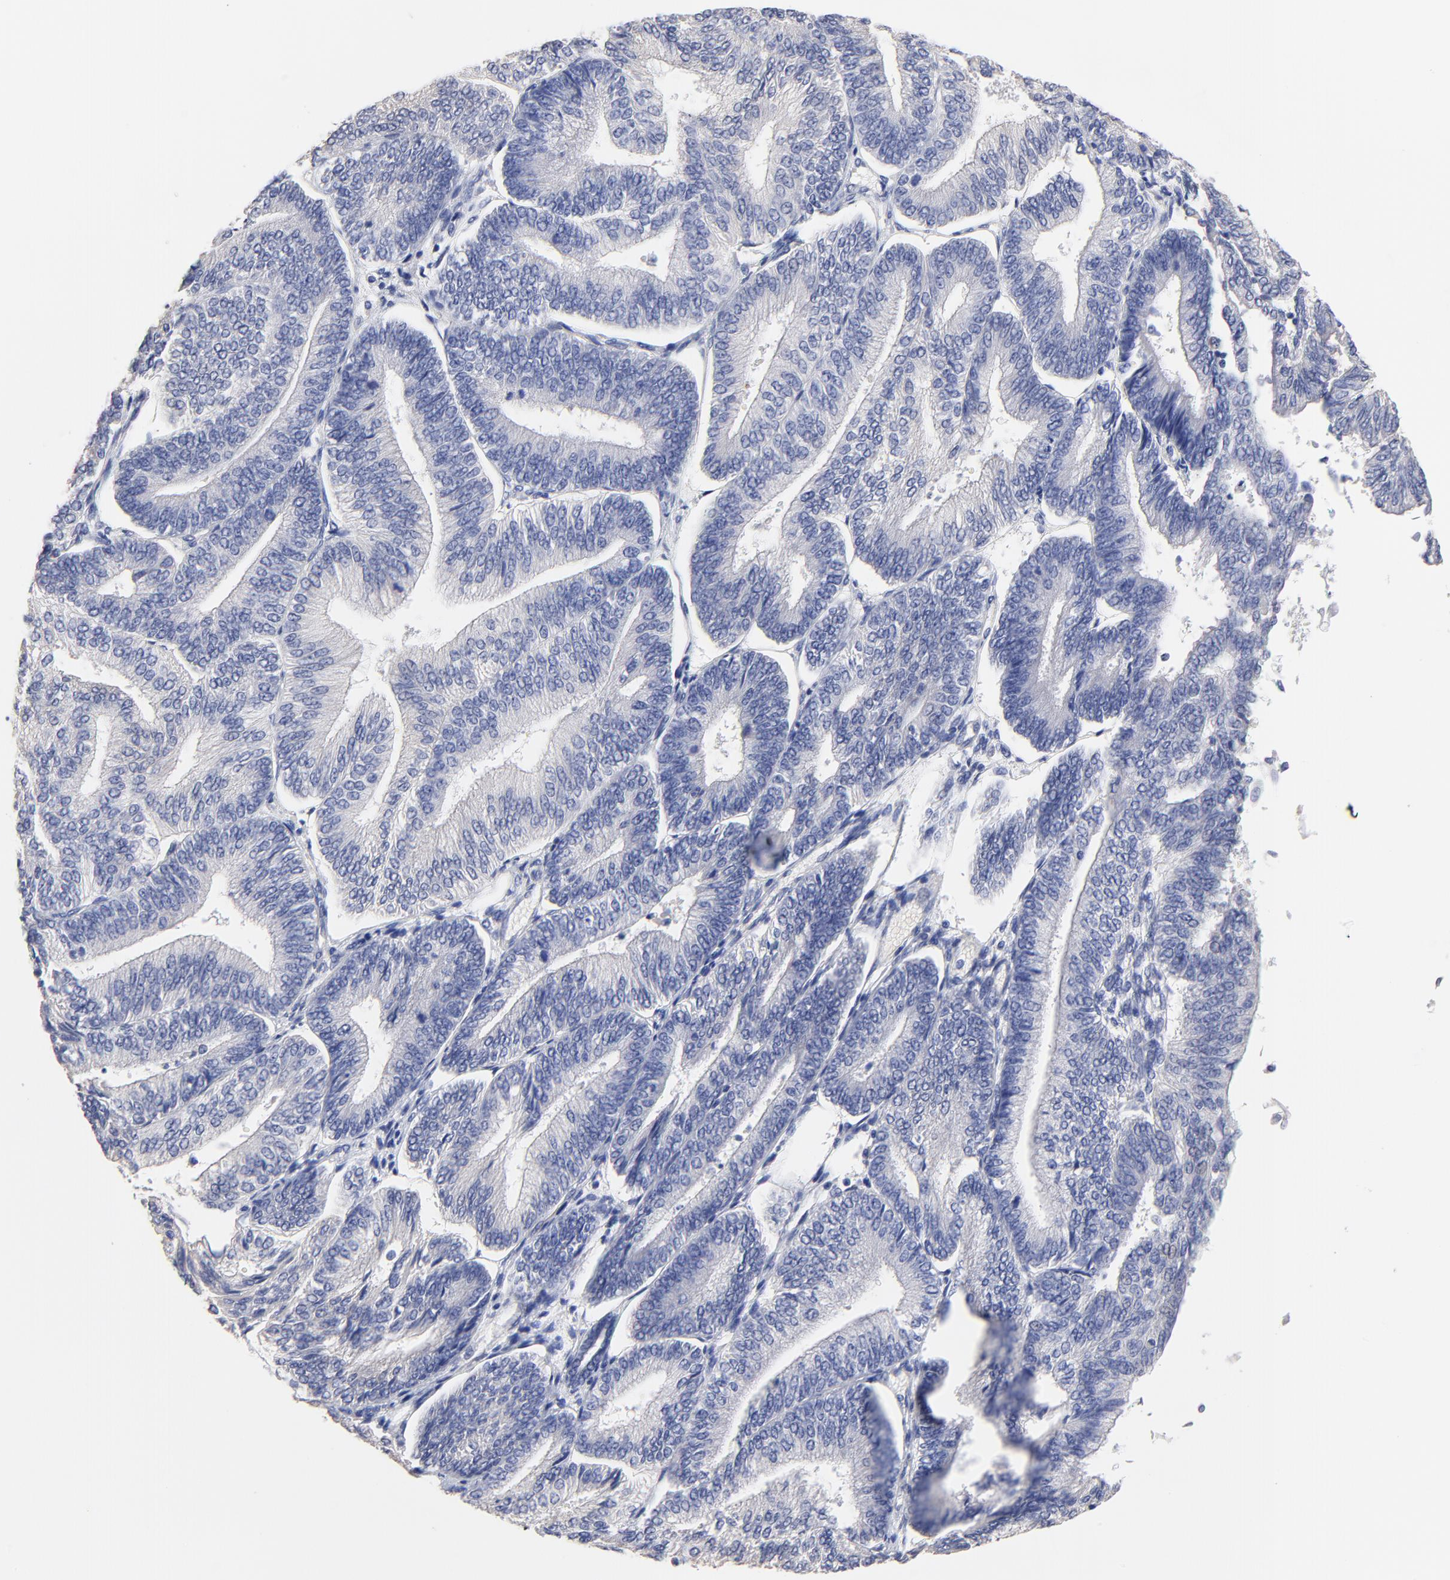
{"staining": {"intensity": "negative", "quantity": "none", "location": "none"}, "tissue": "endometrial cancer", "cell_type": "Tumor cells", "image_type": "cancer", "snomed": [{"axis": "morphology", "description": "Adenocarcinoma, NOS"}, {"axis": "topography", "description": "Endometrium"}], "caption": "High power microscopy photomicrograph of an immunohistochemistry image of endometrial cancer (adenocarcinoma), revealing no significant positivity in tumor cells.", "gene": "TWNK", "patient": {"sex": "female", "age": 55}}